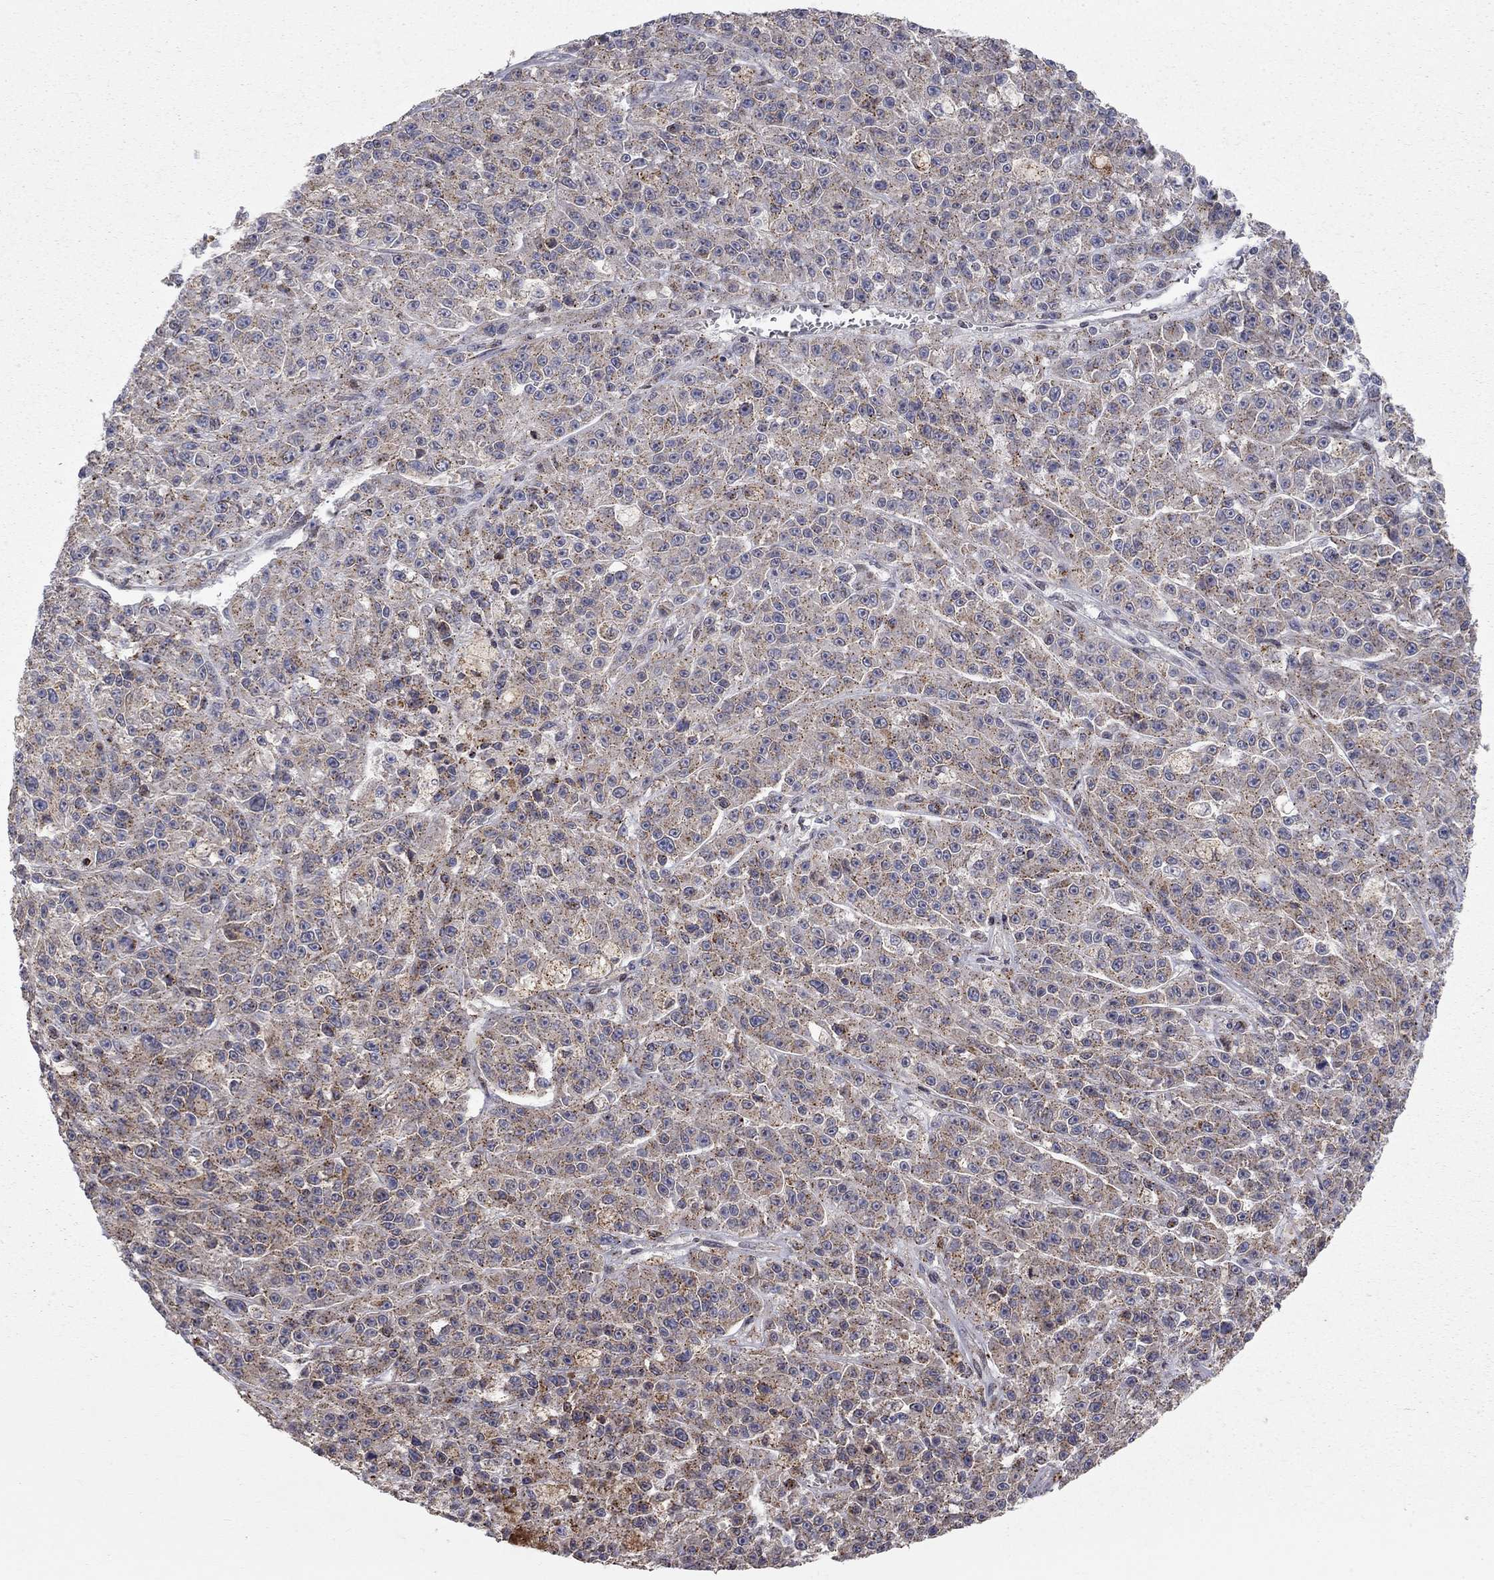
{"staining": {"intensity": "strong", "quantity": "25%-75%", "location": "cytoplasmic/membranous"}, "tissue": "melanoma", "cell_type": "Tumor cells", "image_type": "cancer", "snomed": [{"axis": "morphology", "description": "Malignant melanoma, NOS"}, {"axis": "topography", "description": "Skin"}], "caption": "Malignant melanoma was stained to show a protein in brown. There is high levels of strong cytoplasmic/membranous staining in about 25%-75% of tumor cells. (DAB IHC with brightfield microscopy, high magnification).", "gene": "ERN2", "patient": {"sex": "female", "age": 58}}